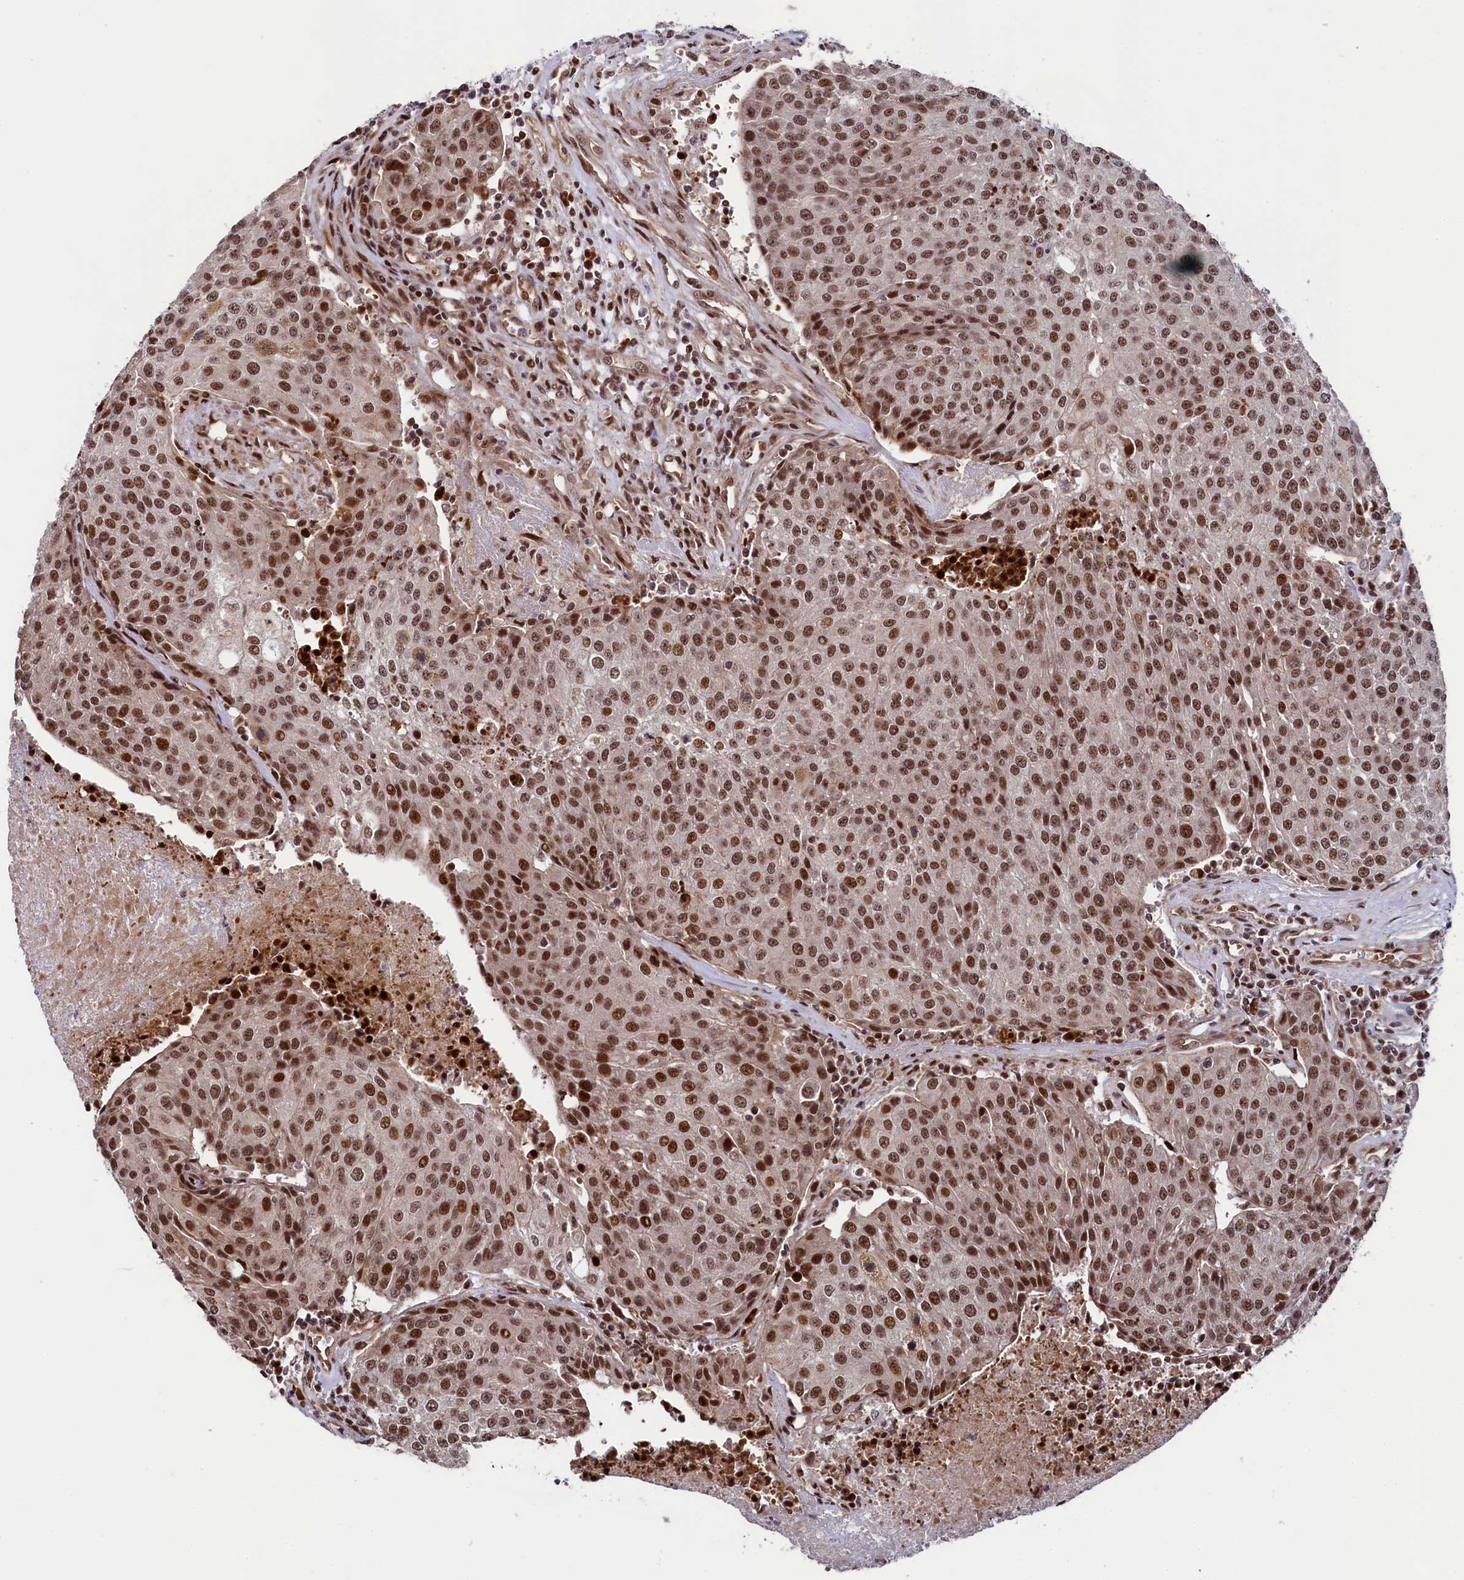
{"staining": {"intensity": "strong", "quantity": ">75%", "location": "nuclear"}, "tissue": "urothelial cancer", "cell_type": "Tumor cells", "image_type": "cancer", "snomed": [{"axis": "morphology", "description": "Urothelial carcinoma, High grade"}, {"axis": "topography", "description": "Urinary bladder"}], "caption": "Urothelial cancer stained for a protein (brown) demonstrates strong nuclear positive staining in about >75% of tumor cells.", "gene": "LEO1", "patient": {"sex": "female", "age": 85}}